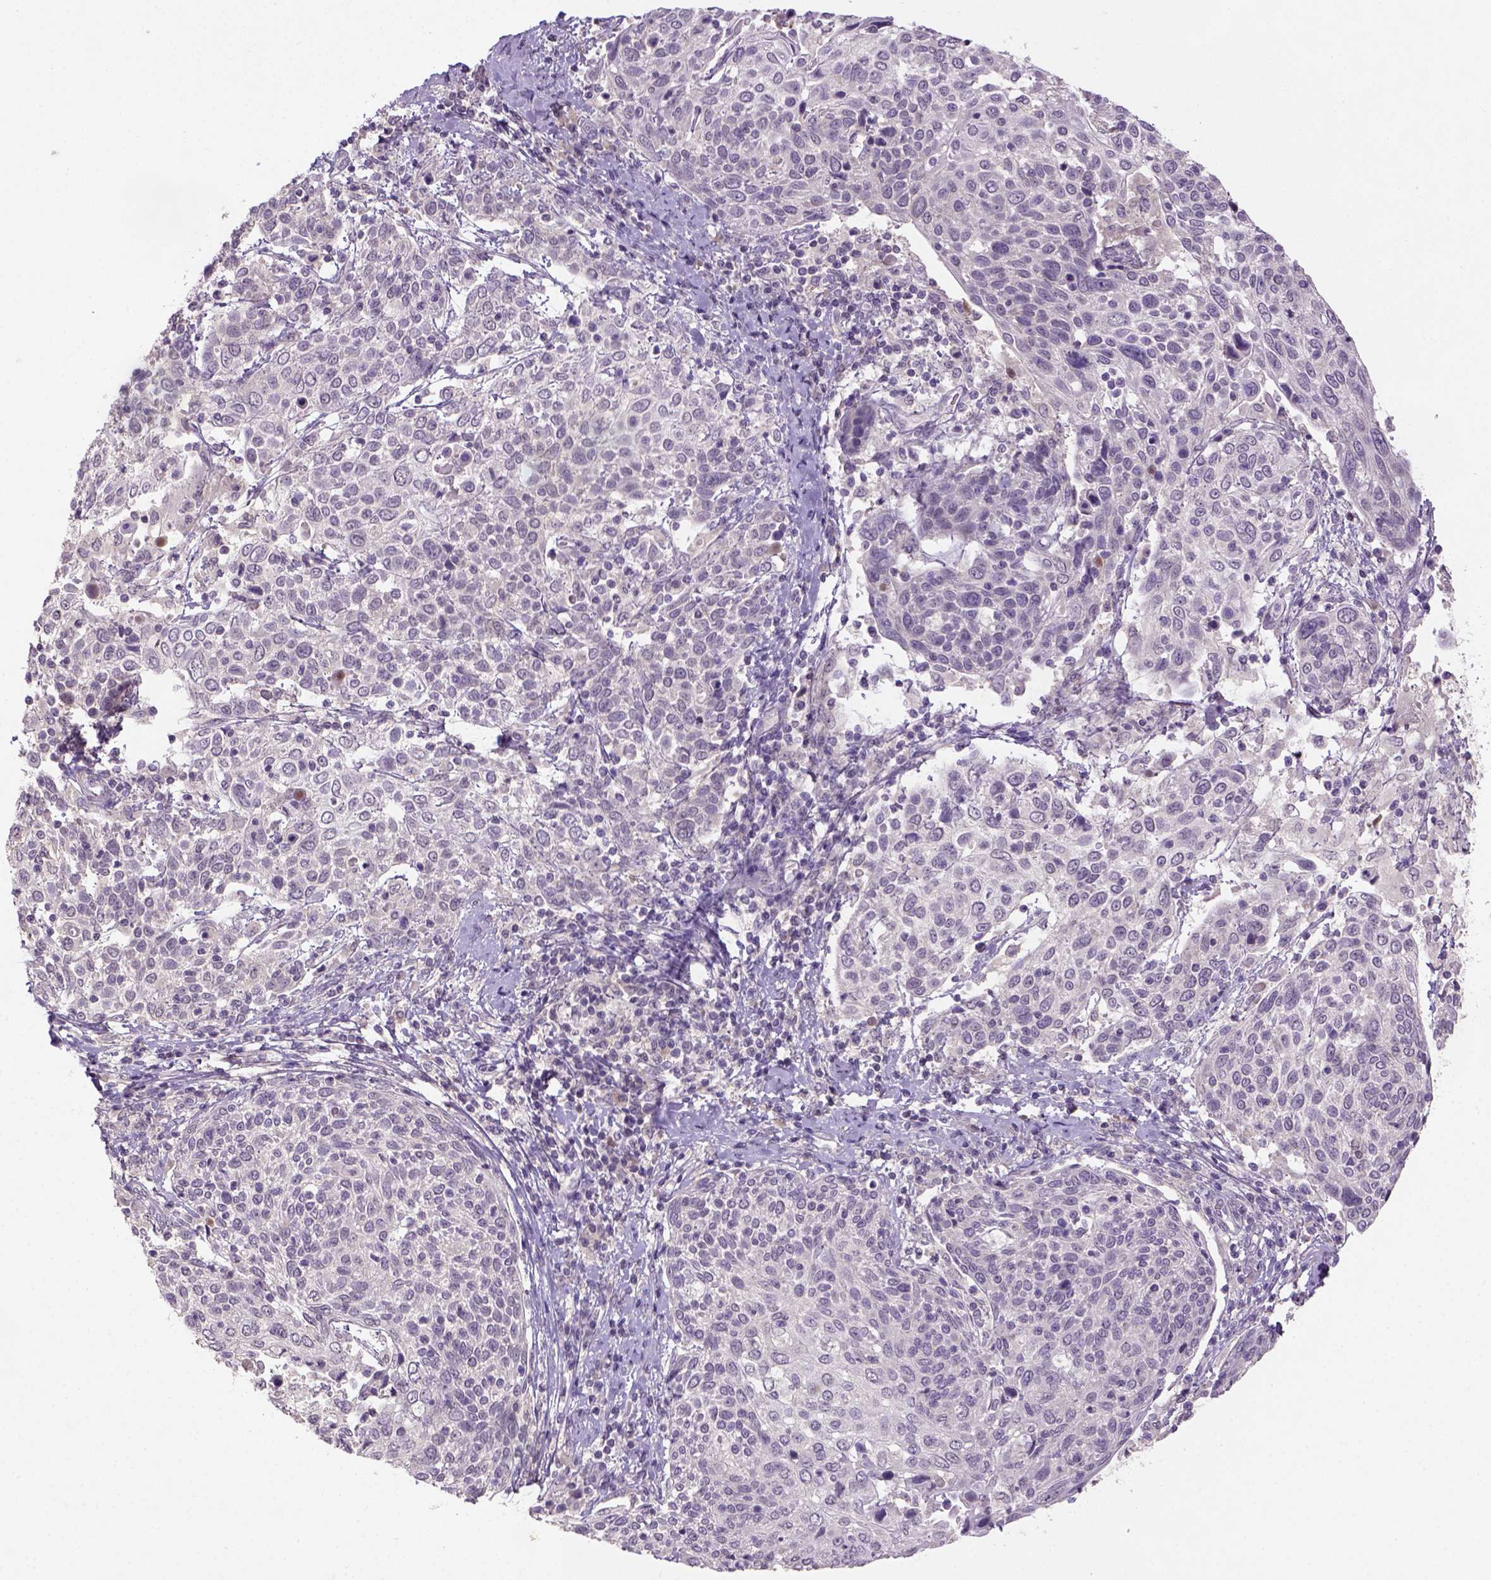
{"staining": {"intensity": "negative", "quantity": "none", "location": "none"}, "tissue": "cervical cancer", "cell_type": "Tumor cells", "image_type": "cancer", "snomed": [{"axis": "morphology", "description": "Squamous cell carcinoma, NOS"}, {"axis": "topography", "description": "Cervix"}], "caption": "The immunohistochemistry photomicrograph has no significant staining in tumor cells of squamous cell carcinoma (cervical) tissue.", "gene": "NLGN2", "patient": {"sex": "female", "age": 61}}